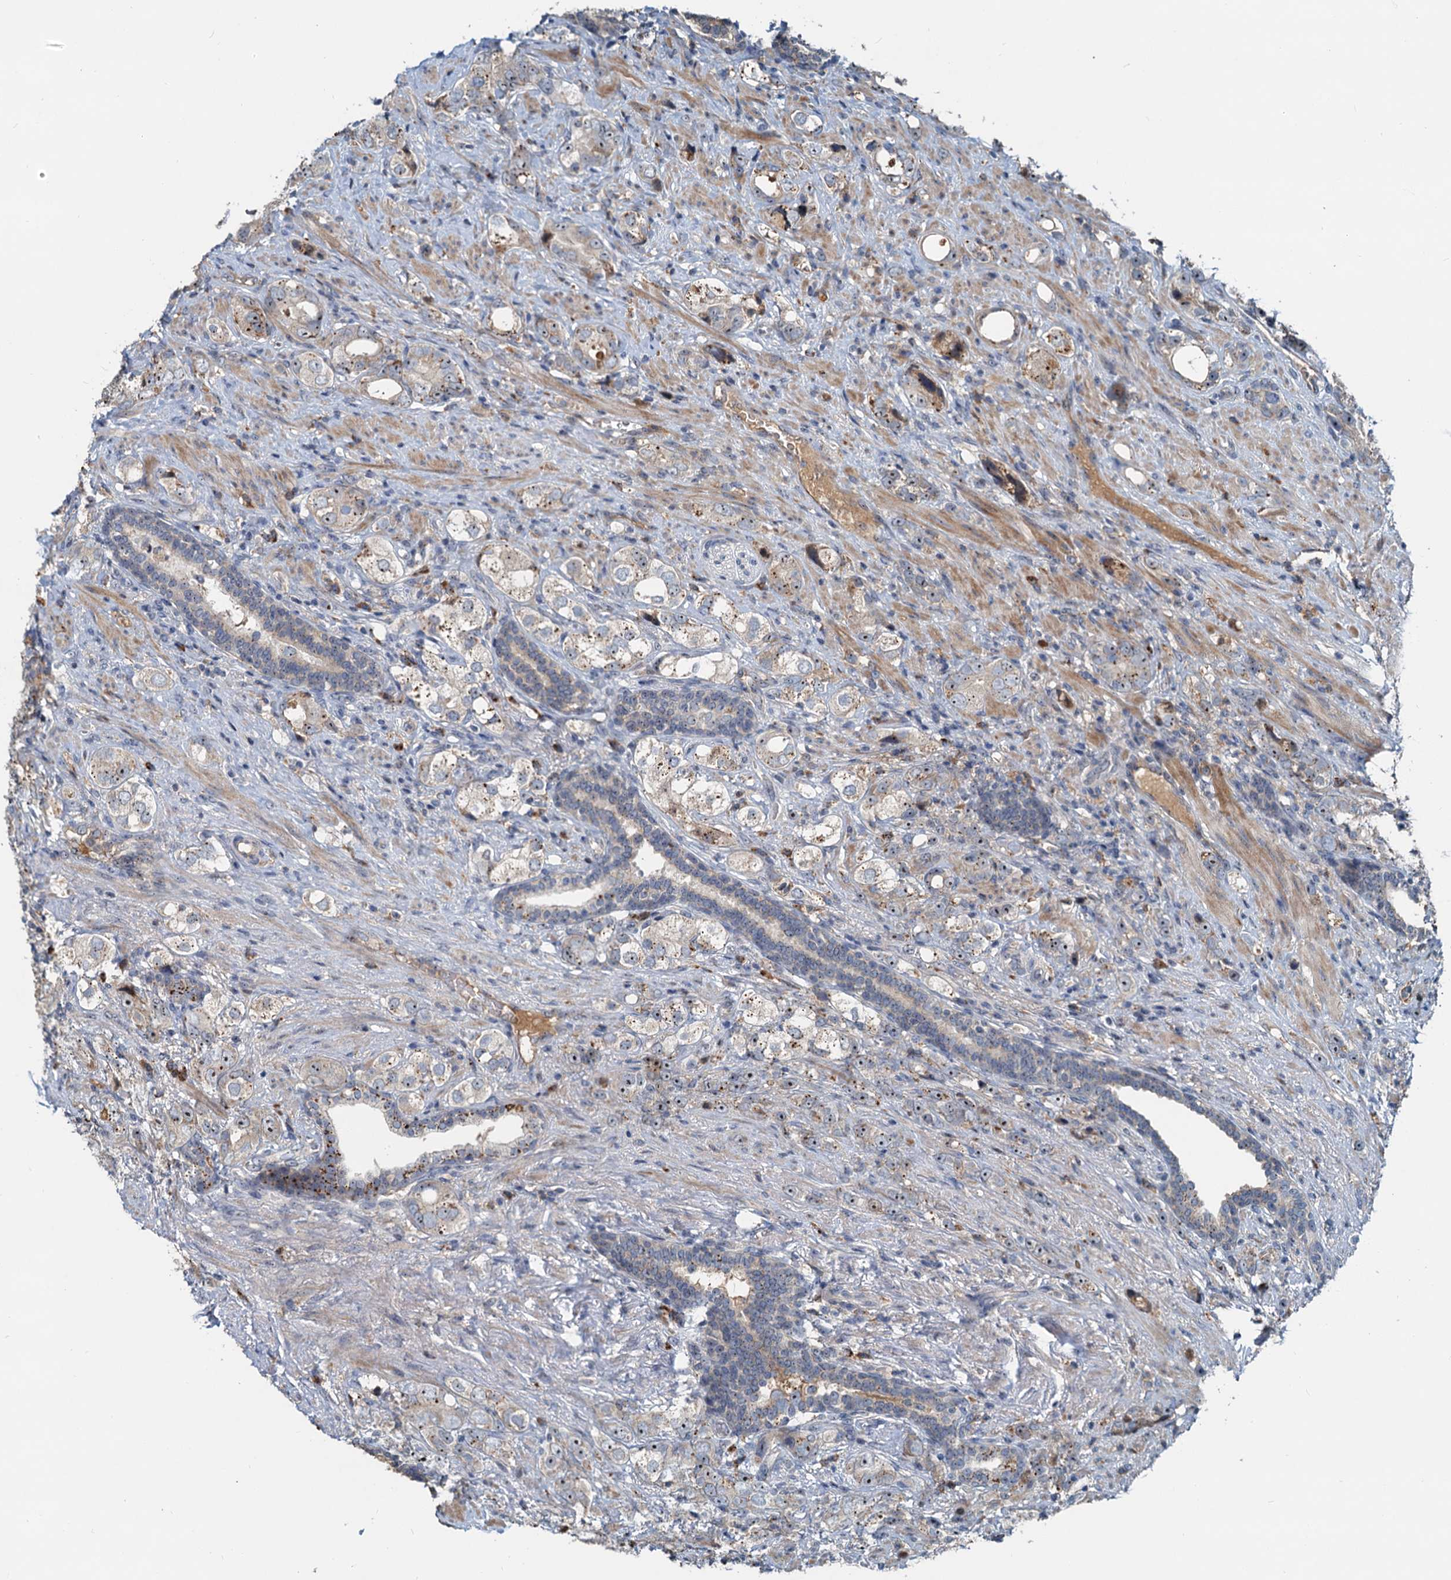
{"staining": {"intensity": "moderate", "quantity": "<25%", "location": "cytoplasmic/membranous,nuclear"}, "tissue": "prostate cancer", "cell_type": "Tumor cells", "image_type": "cancer", "snomed": [{"axis": "morphology", "description": "Adenocarcinoma, High grade"}, {"axis": "topography", "description": "Prostate"}], "caption": "Prostate cancer stained with a protein marker shows moderate staining in tumor cells.", "gene": "RGS7BP", "patient": {"sex": "male", "age": 63}}